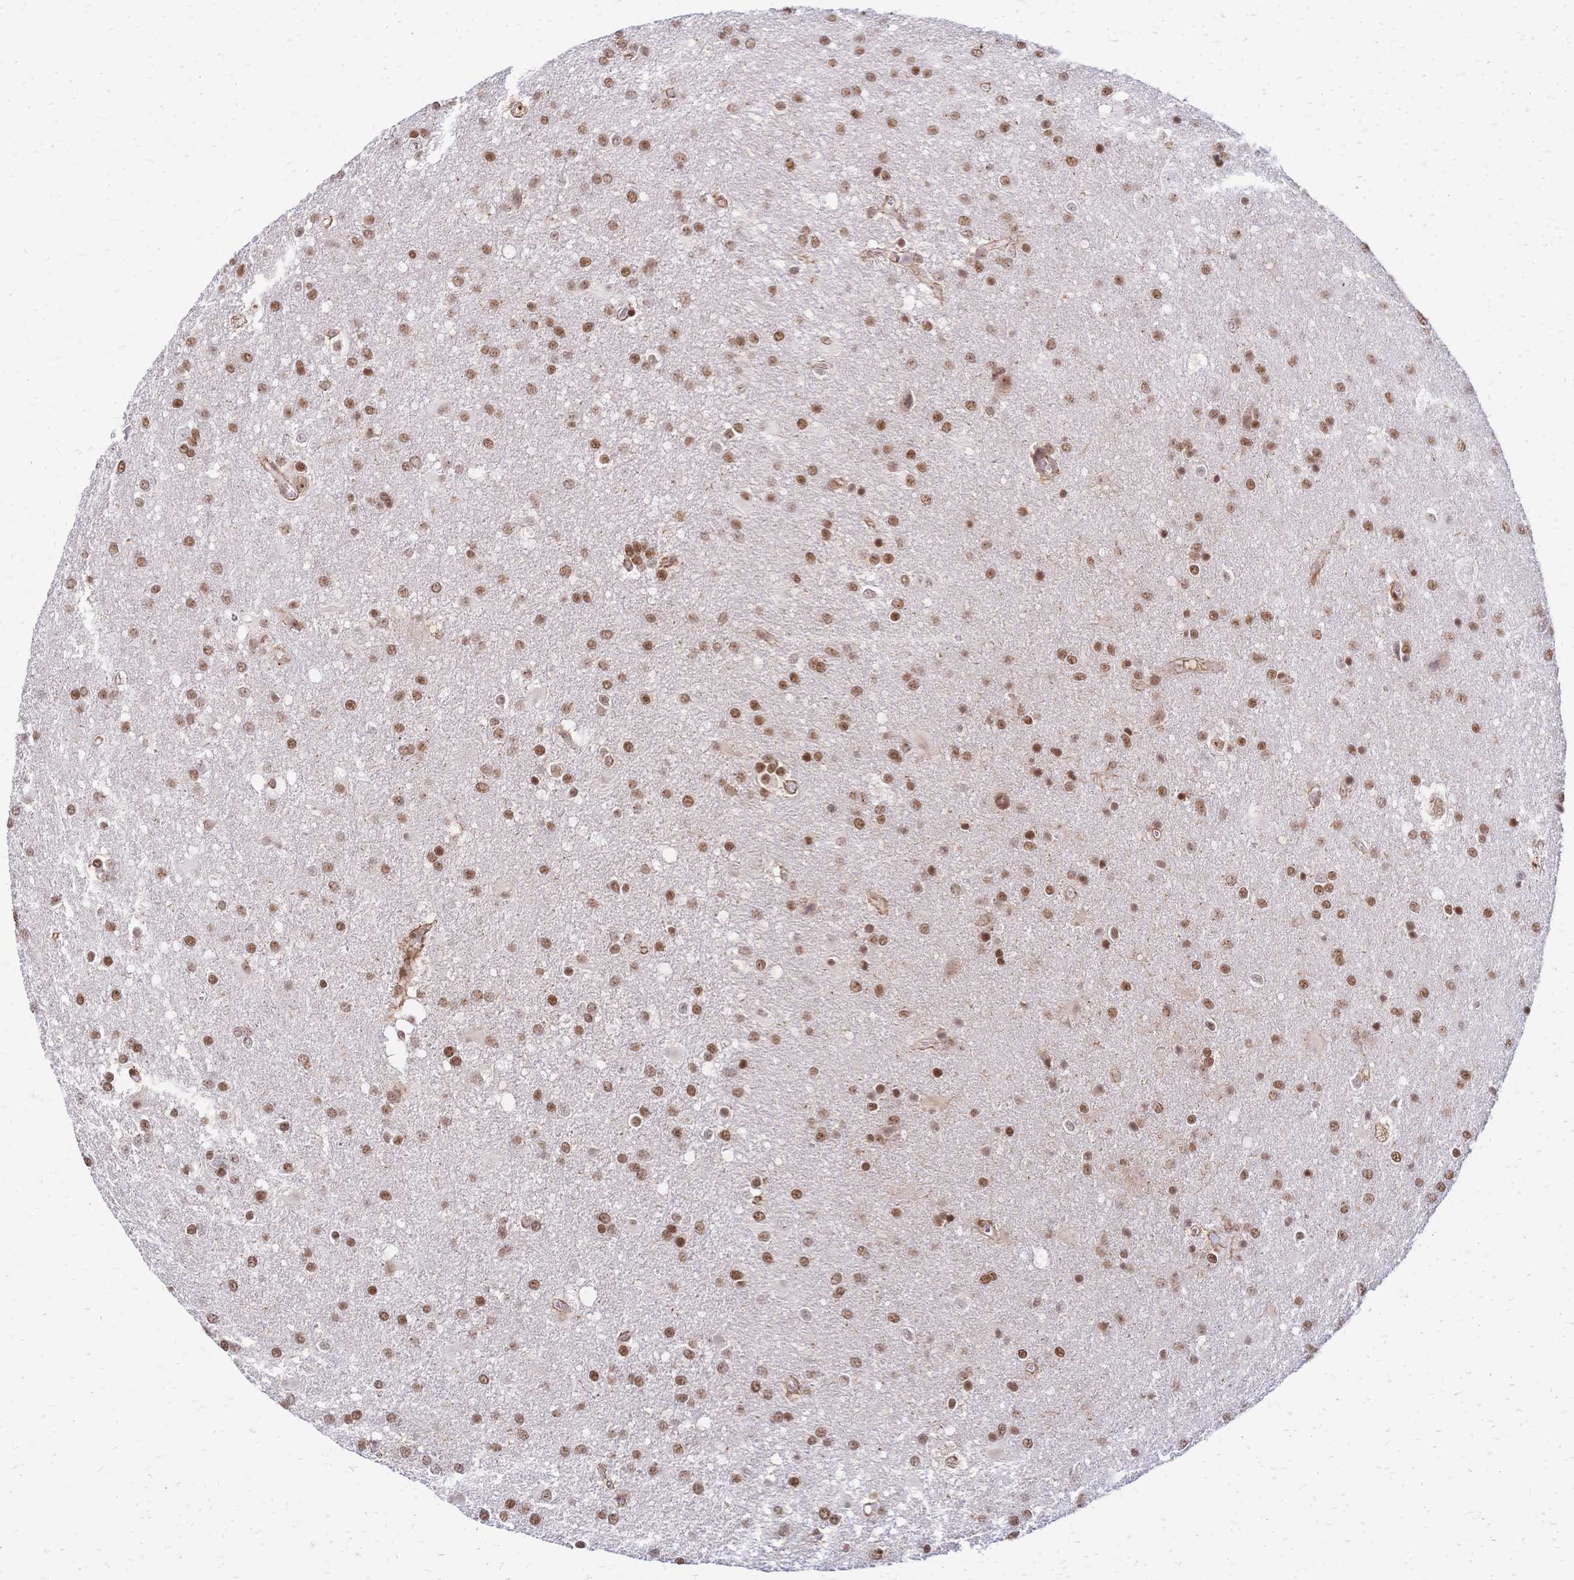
{"staining": {"intensity": "moderate", "quantity": ">75%", "location": "nuclear"}, "tissue": "glioma", "cell_type": "Tumor cells", "image_type": "cancer", "snomed": [{"axis": "morphology", "description": "Glioma, malignant, Low grade"}, {"axis": "topography", "description": "Brain"}], "caption": "There is medium levels of moderate nuclear positivity in tumor cells of malignant glioma (low-grade), as demonstrated by immunohistochemical staining (brown color).", "gene": "NFIC", "patient": {"sex": "male", "age": 66}}